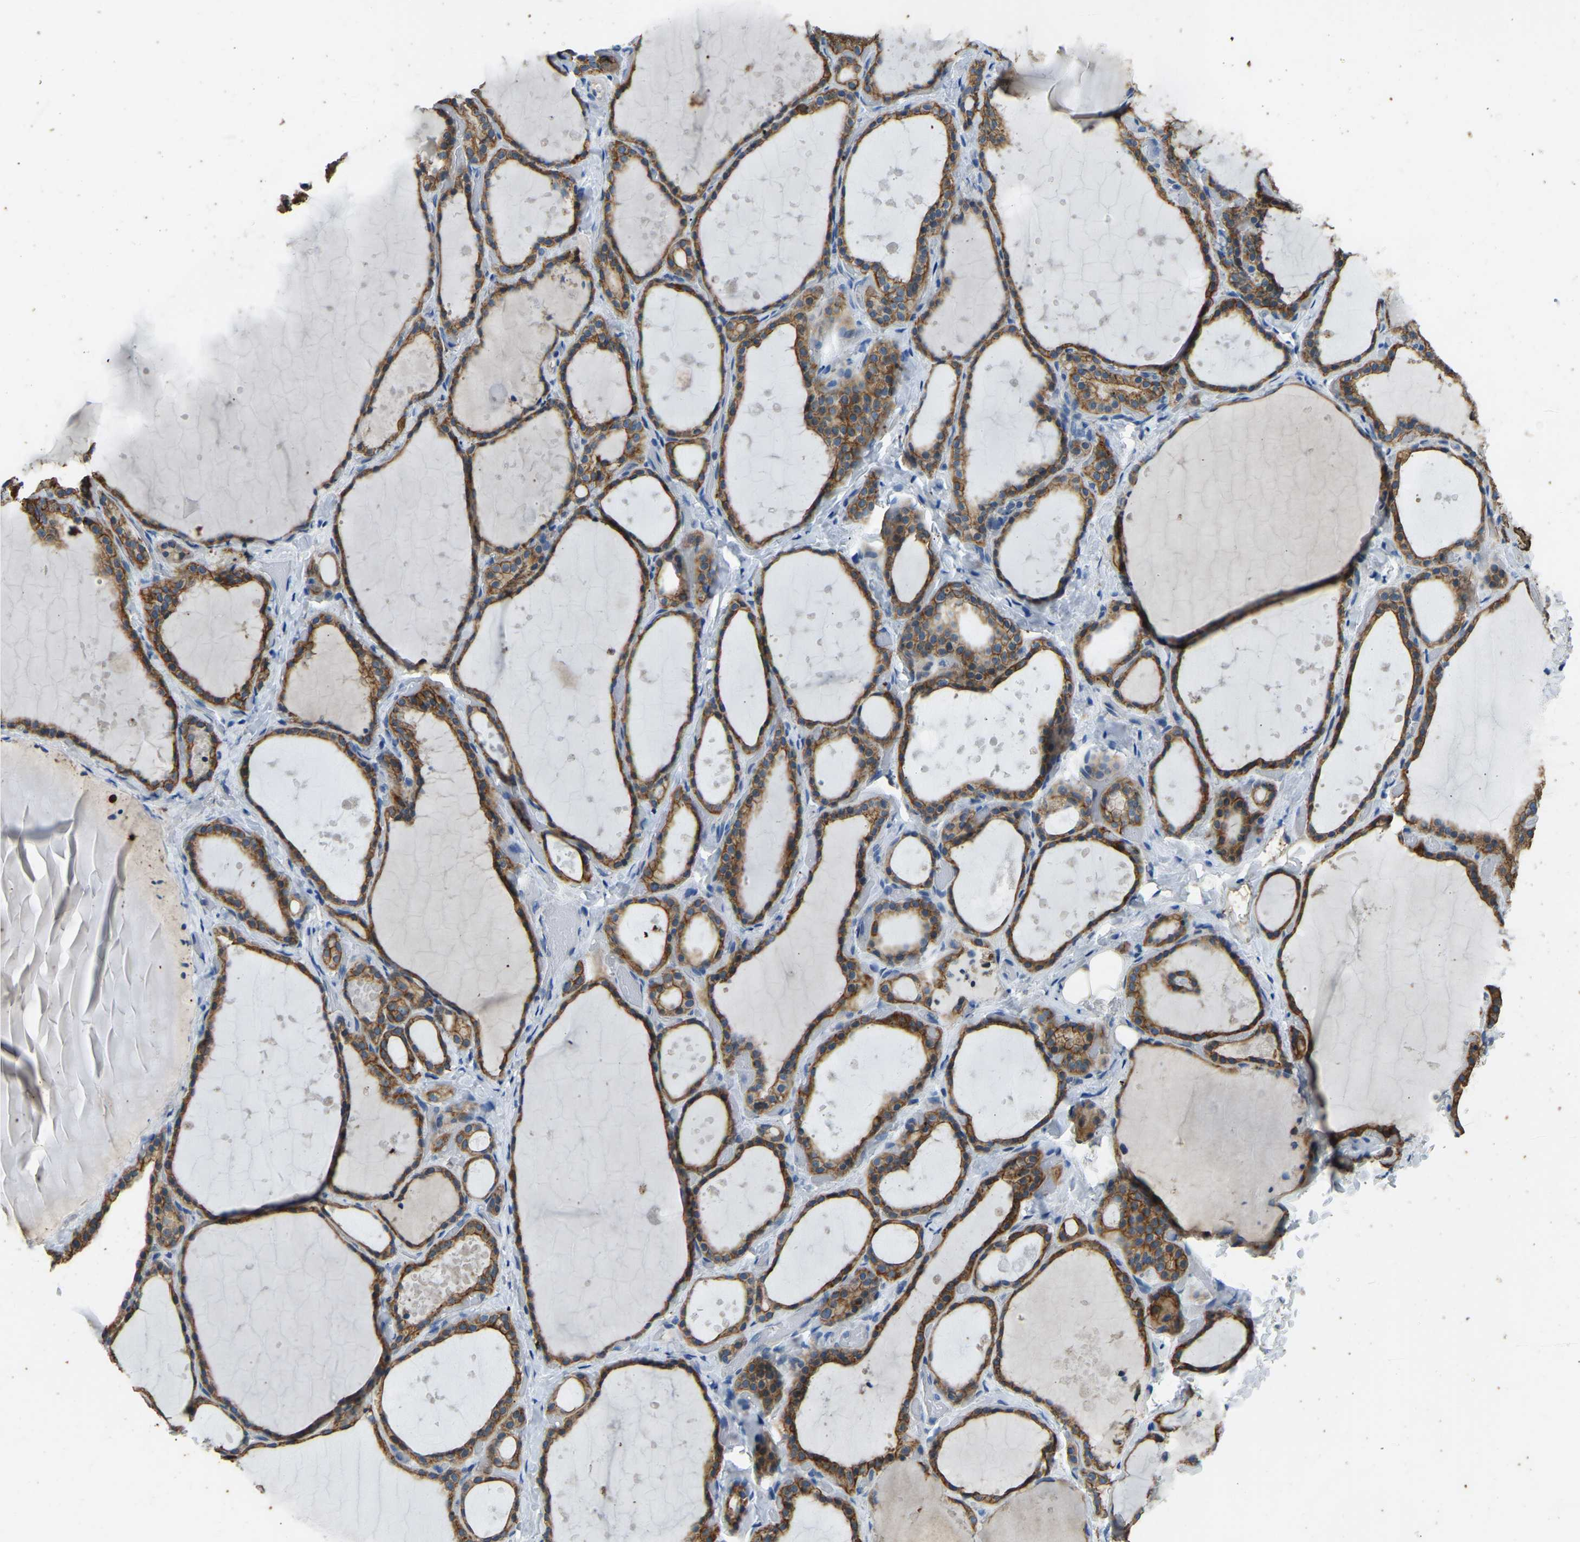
{"staining": {"intensity": "moderate", "quantity": ">75%", "location": "cytoplasmic/membranous"}, "tissue": "thyroid gland", "cell_type": "Glandular cells", "image_type": "normal", "snomed": [{"axis": "morphology", "description": "Normal tissue, NOS"}, {"axis": "topography", "description": "Thyroid gland"}], "caption": "Immunohistochemical staining of unremarkable thyroid gland demonstrates >75% levels of moderate cytoplasmic/membranous protein positivity in approximately >75% of glandular cells.", "gene": "ZNF200", "patient": {"sex": "female", "age": 44}}